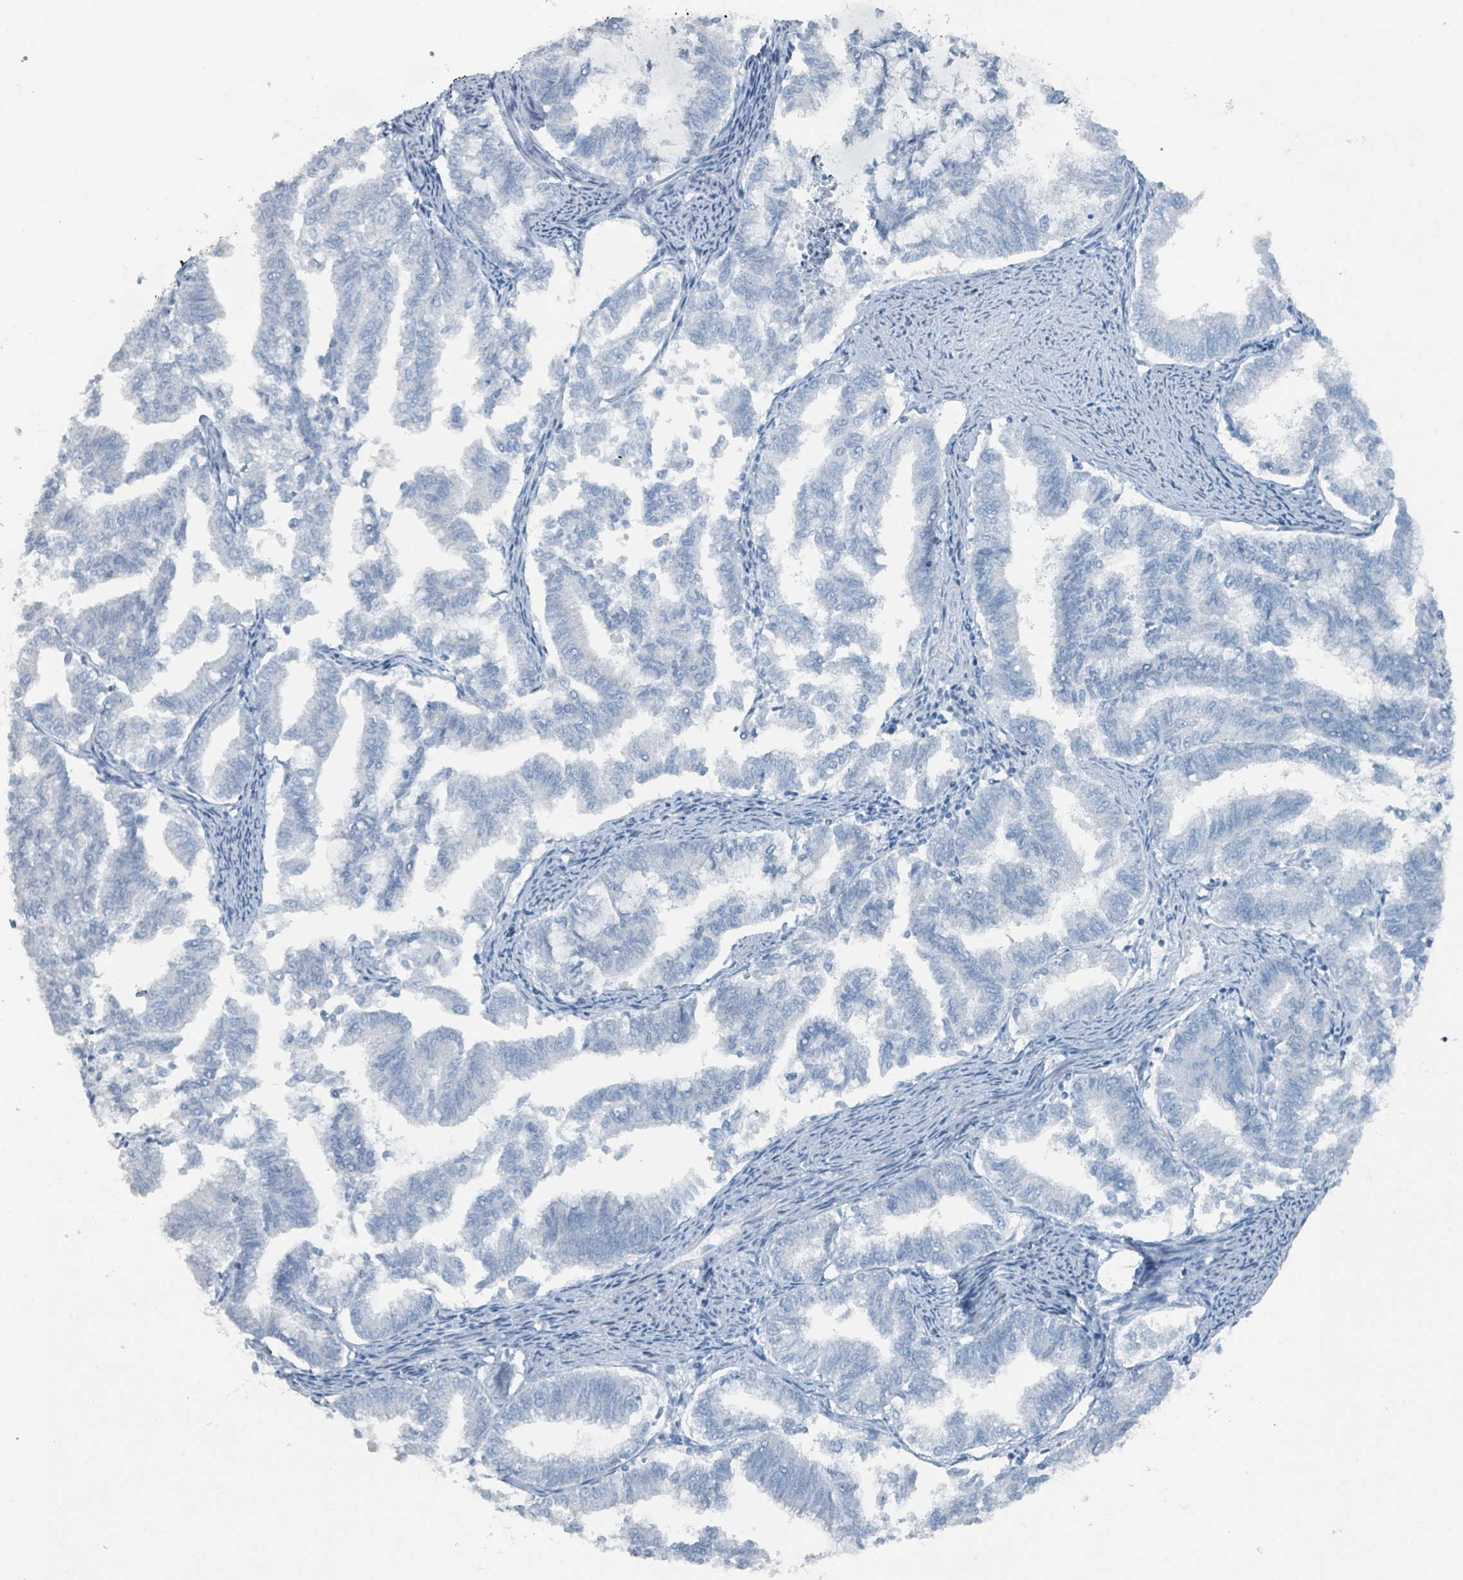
{"staining": {"intensity": "negative", "quantity": "none", "location": "none"}, "tissue": "endometrial cancer", "cell_type": "Tumor cells", "image_type": "cancer", "snomed": [{"axis": "morphology", "description": "Adenocarcinoma, NOS"}, {"axis": "topography", "description": "Endometrium"}], "caption": "DAB (3,3'-diaminobenzidine) immunohistochemical staining of human endometrial adenocarcinoma shows no significant positivity in tumor cells. (Stains: DAB (3,3'-diaminobenzidine) immunohistochemistry with hematoxylin counter stain, Microscopy: brightfield microscopy at high magnification).", "gene": "GAMT", "patient": {"sex": "female", "age": 79}}